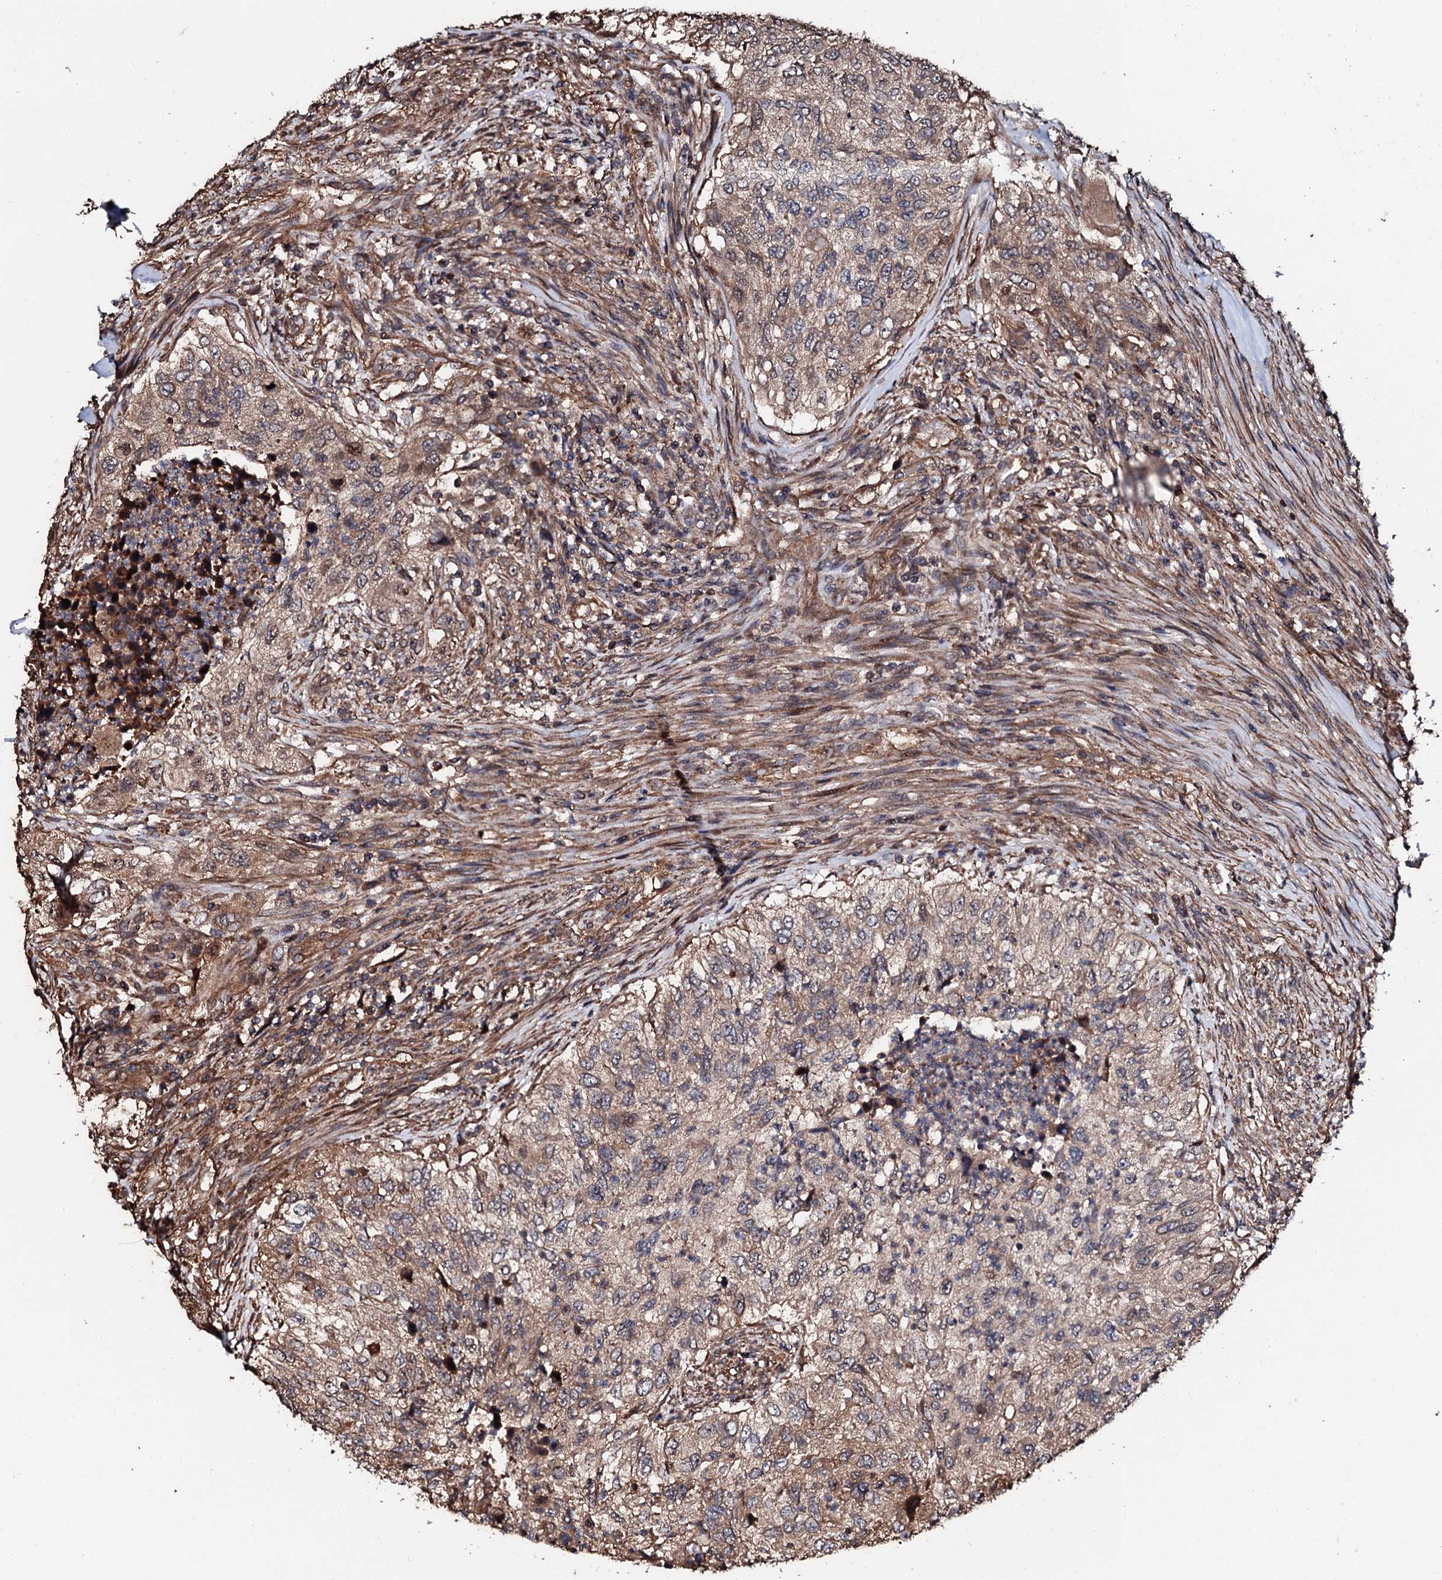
{"staining": {"intensity": "weak", "quantity": "25%-75%", "location": "cytoplasmic/membranous"}, "tissue": "urothelial cancer", "cell_type": "Tumor cells", "image_type": "cancer", "snomed": [{"axis": "morphology", "description": "Urothelial carcinoma, High grade"}, {"axis": "topography", "description": "Urinary bladder"}], "caption": "IHC histopathology image of neoplastic tissue: human high-grade urothelial carcinoma stained using immunohistochemistry (IHC) reveals low levels of weak protein expression localized specifically in the cytoplasmic/membranous of tumor cells, appearing as a cytoplasmic/membranous brown color.", "gene": "CKAP5", "patient": {"sex": "female", "age": 60}}